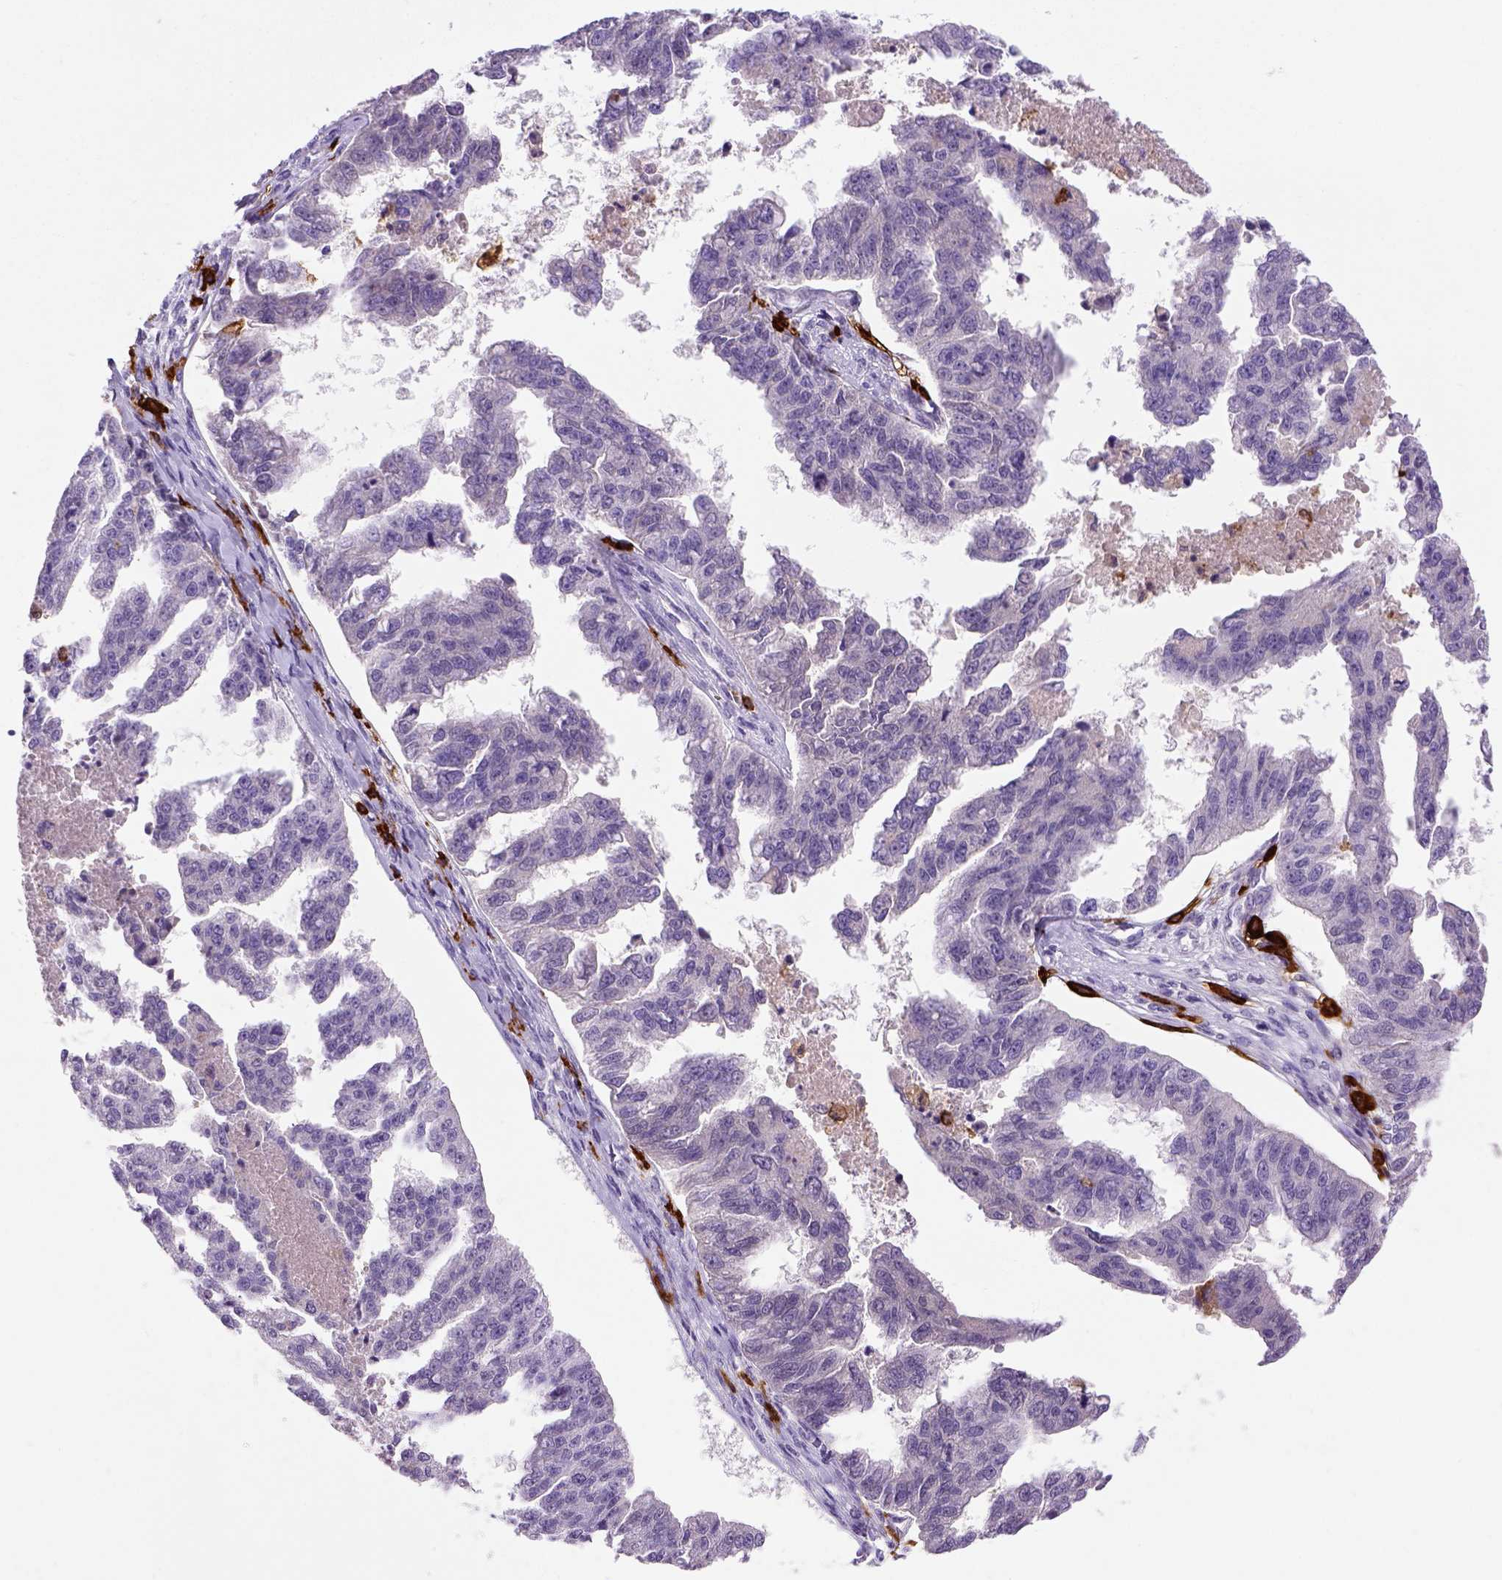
{"staining": {"intensity": "negative", "quantity": "none", "location": "none"}, "tissue": "ovarian cancer", "cell_type": "Tumor cells", "image_type": "cancer", "snomed": [{"axis": "morphology", "description": "Cystadenocarcinoma, serous, NOS"}, {"axis": "topography", "description": "Ovary"}], "caption": "Ovarian cancer was stained to show a protein in brown. There is no significant positivity in tumor cells. (Stains: DAB (3,3'-diaminobenzidine) immunohistochemistry with hematoxylin counter stain, Microscopy: brightfield microscopy at high magnification).", "gene": "CD14", "patient": {"sex": "female", "age": 58}}